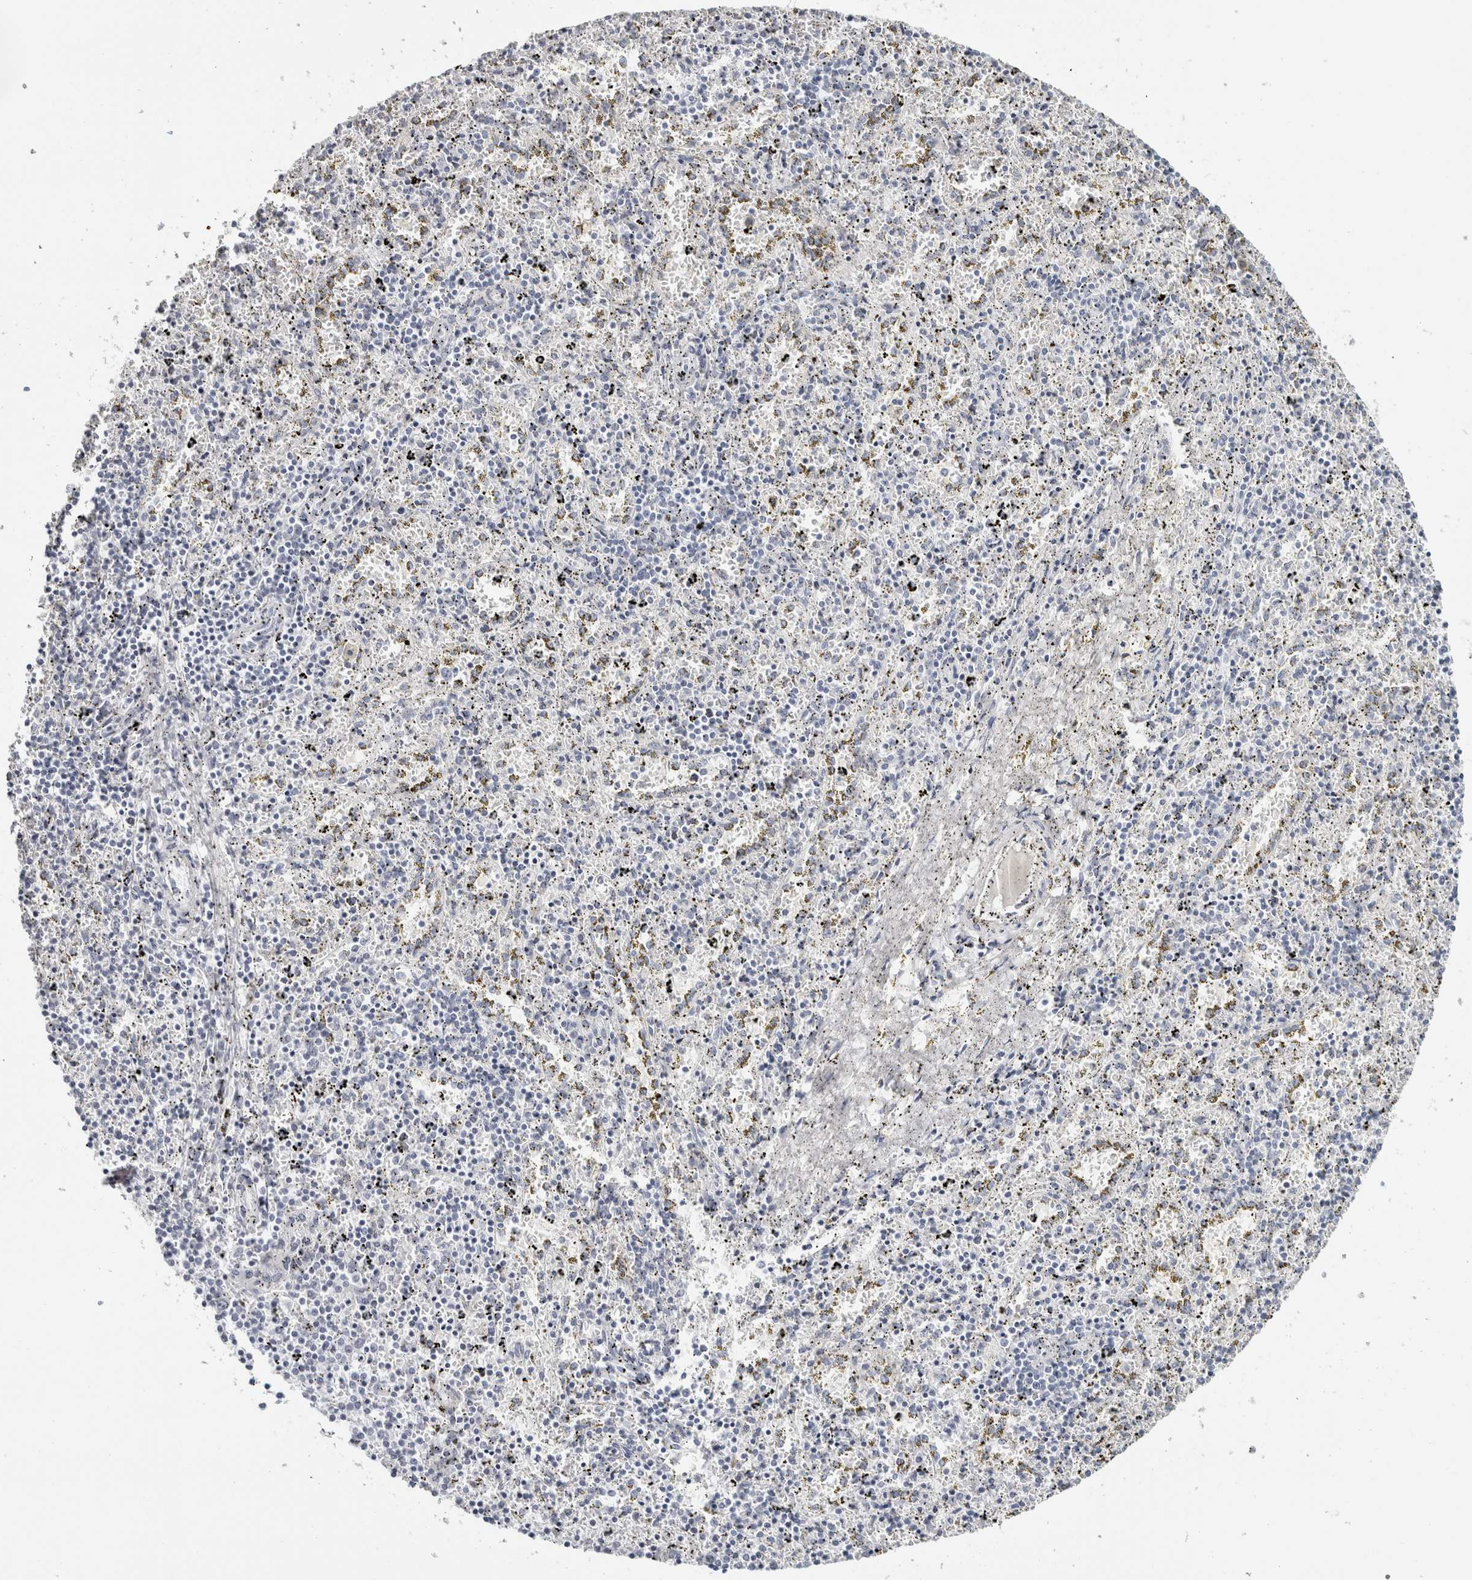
{"staining": {"intensity": "negative", "quantity": "none", "location": "none"}, "tissue": "spleen", "cell_type": "Cells in red pulp", "image_type": "normal", "snomed": [{"axis": "morphology", "description": "Normal tissue, NOS"}, {"axis": "topography", "description": "Spleen"}], "caption": "This is an IHC histopathology image of normal spleen. There is no positivity in cells in red pulp.", "gene": "RPH3AL", "patient": {"sex": "male", "age": 11}}